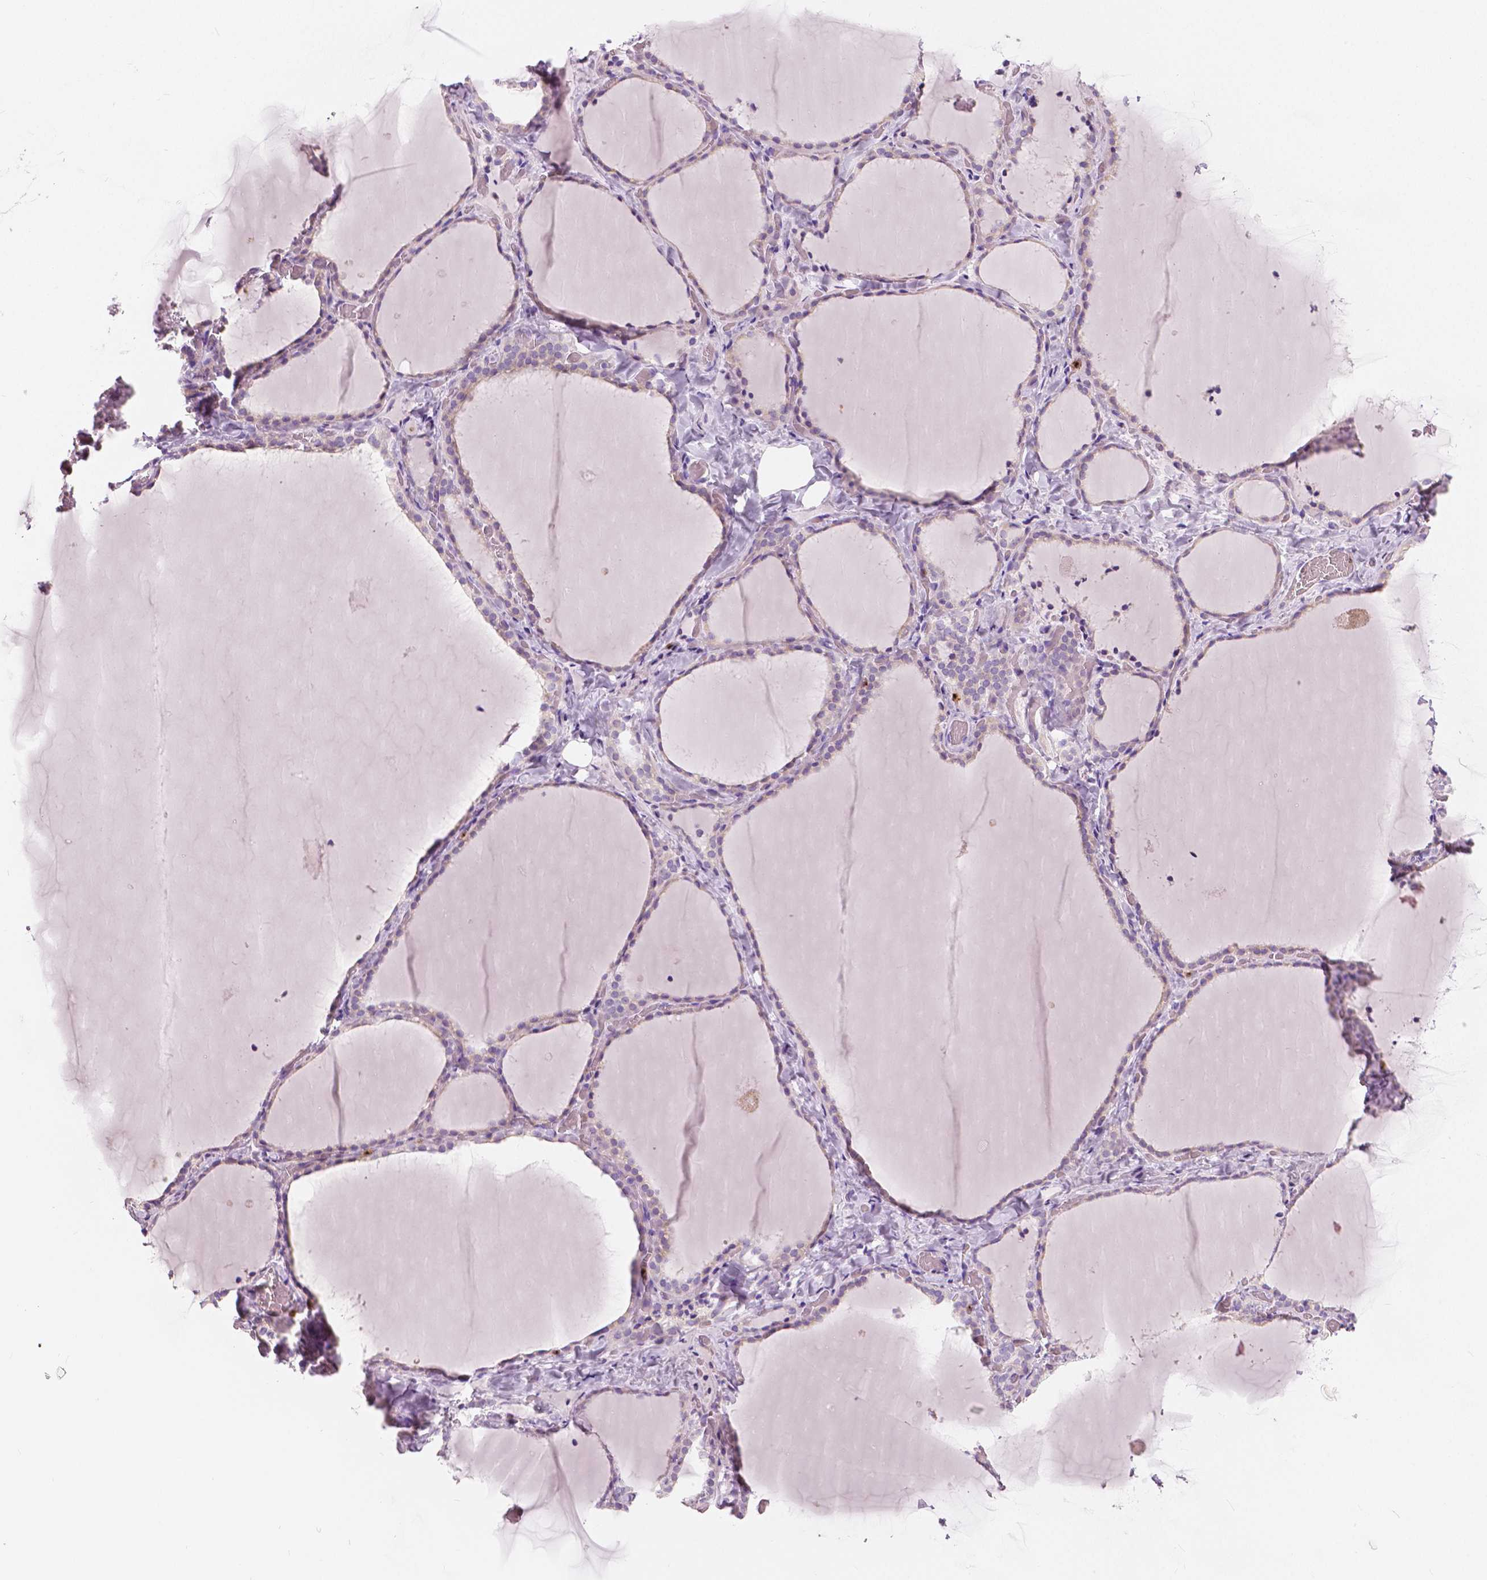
{"staining": {"intensity": "weak", "quantity": "<25%", "location": "cytoplasmic/membranous"}, "tissue": "thyroid gland", "cell_type": "Glandular cells", "image_type": "normal", "snomed": [{"axis": "morphology", "description": "Normal tissue, NOS"}, {"axis": "topography", "description": "Thyroid gland"}], "caption": "DAB immunohistochemical staining of normal thyroid gland demonstrates no significant staining in glandular cells. (DAB (3,3'-diaminobenzidine) immunohistochemistry with hematoxylin counter stain).", "gene": "CXCR2", "patient": {"sex": "female", "age": 22}}